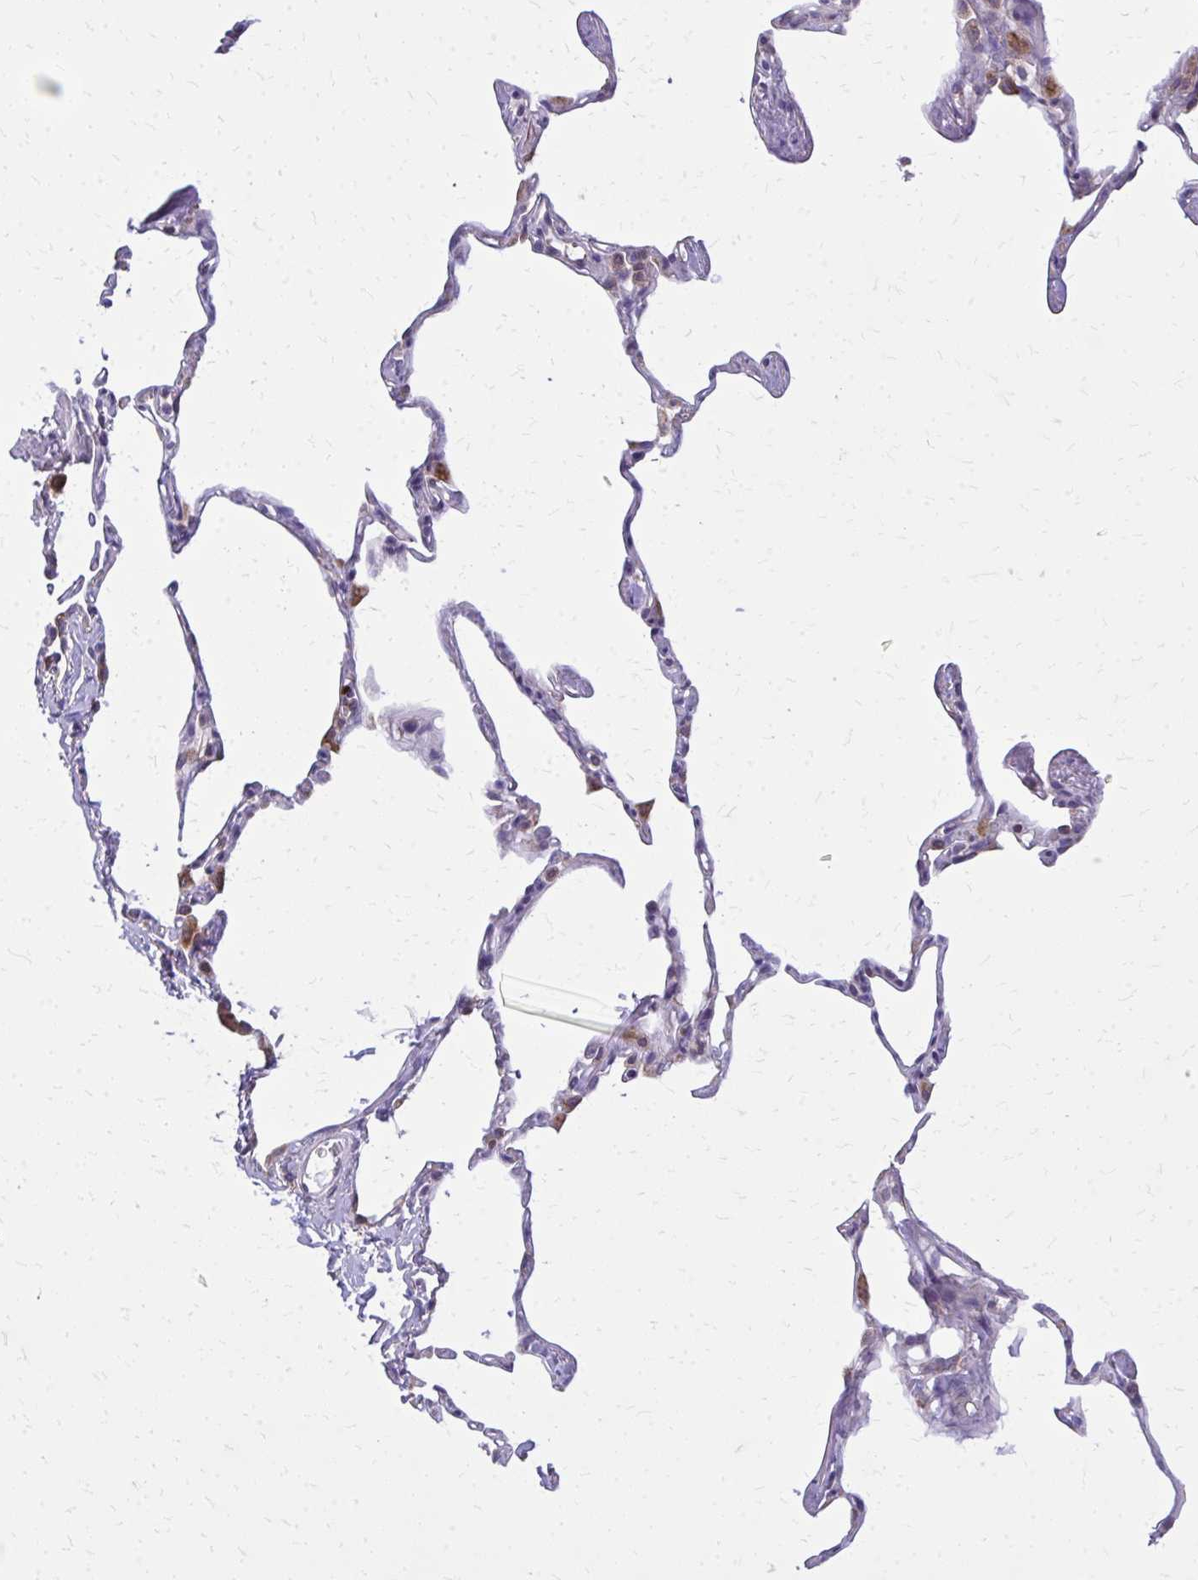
{"staining": {"intensity": "moderate", "quantity": "25%-75%", "location": "cytoplasmic/membranous"}, "tissue": "lung", "cell_type": "Alveolar cells", "image_type": "normal", "snomed": [{"axis": "morphology", "description": "Normal tissue, NOS"}, {"axis": "topography", "description": "Lung"}], "caption": "Lung stained with immunohistochemistry (IHC) shows moderate cytoplasmic/membranous staining in about 25%-75% of alveolar cells. (DAB (3,3'-diaminobenzidine) IHC, brown staining for protein, blue staining for nuclei).", "gene": "PDK4", "patient": {"sex": "male", "age": 65}}